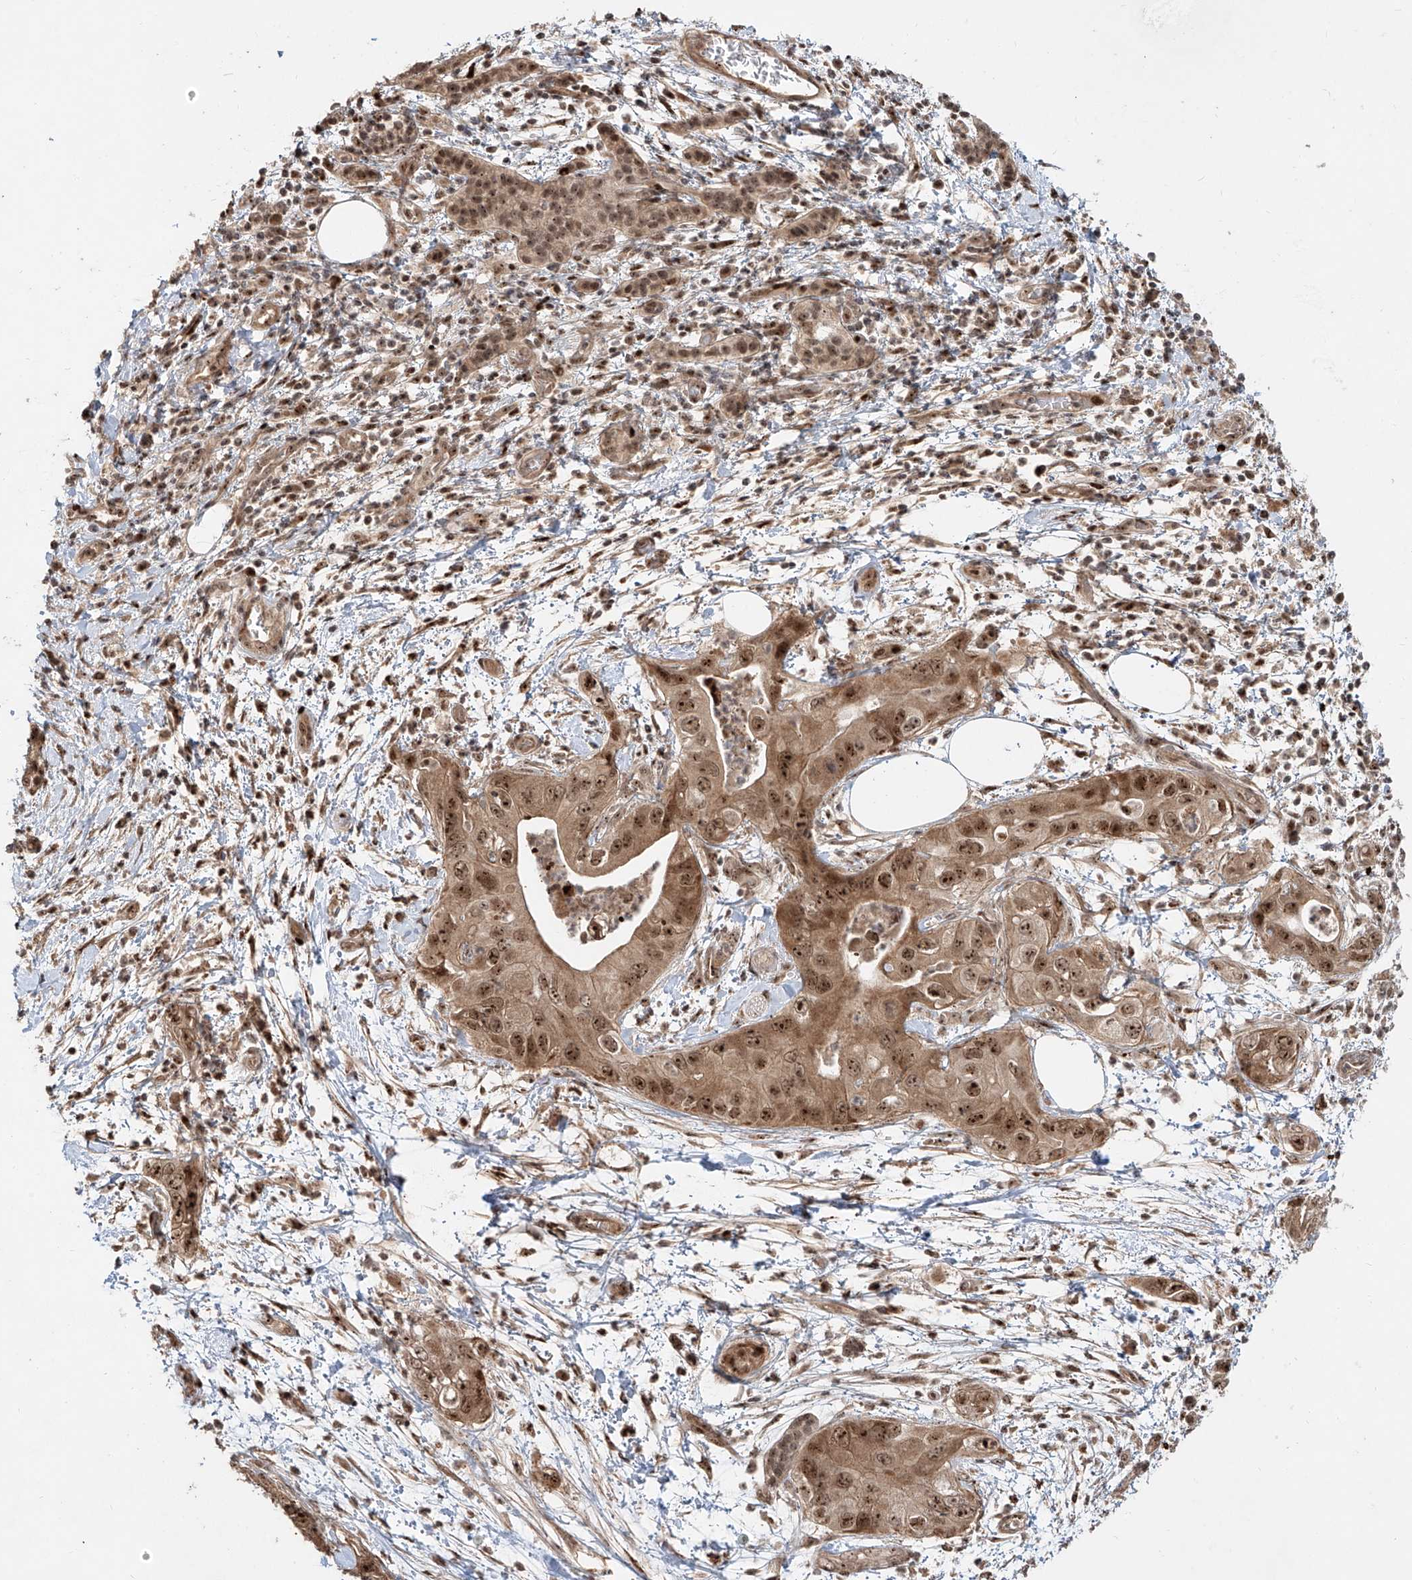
{"staining": {"intensity": "strong", "quantity": ">75%", "location": "cytoplasmic/membranous,nuclear"}, "tissue": "pancreatic cancer", "cell_type": "Tumor cells", "image_type": "cancer", "snomed": [{"axis": "morphology", "description": "Adenocarcinoma, NOS"}, {"axis": "topography", "description": "Pancreas"}], "caption": "Approximately >75% of tumor cells in human pancreatic adenocarcinoma exhibit strong cytoplasmic/membranous and nuclear protein staining as visualized by brown immunohistochemical staining.", "gene": "ZNF710", "patient": {"sex": "female", "age": 78}}